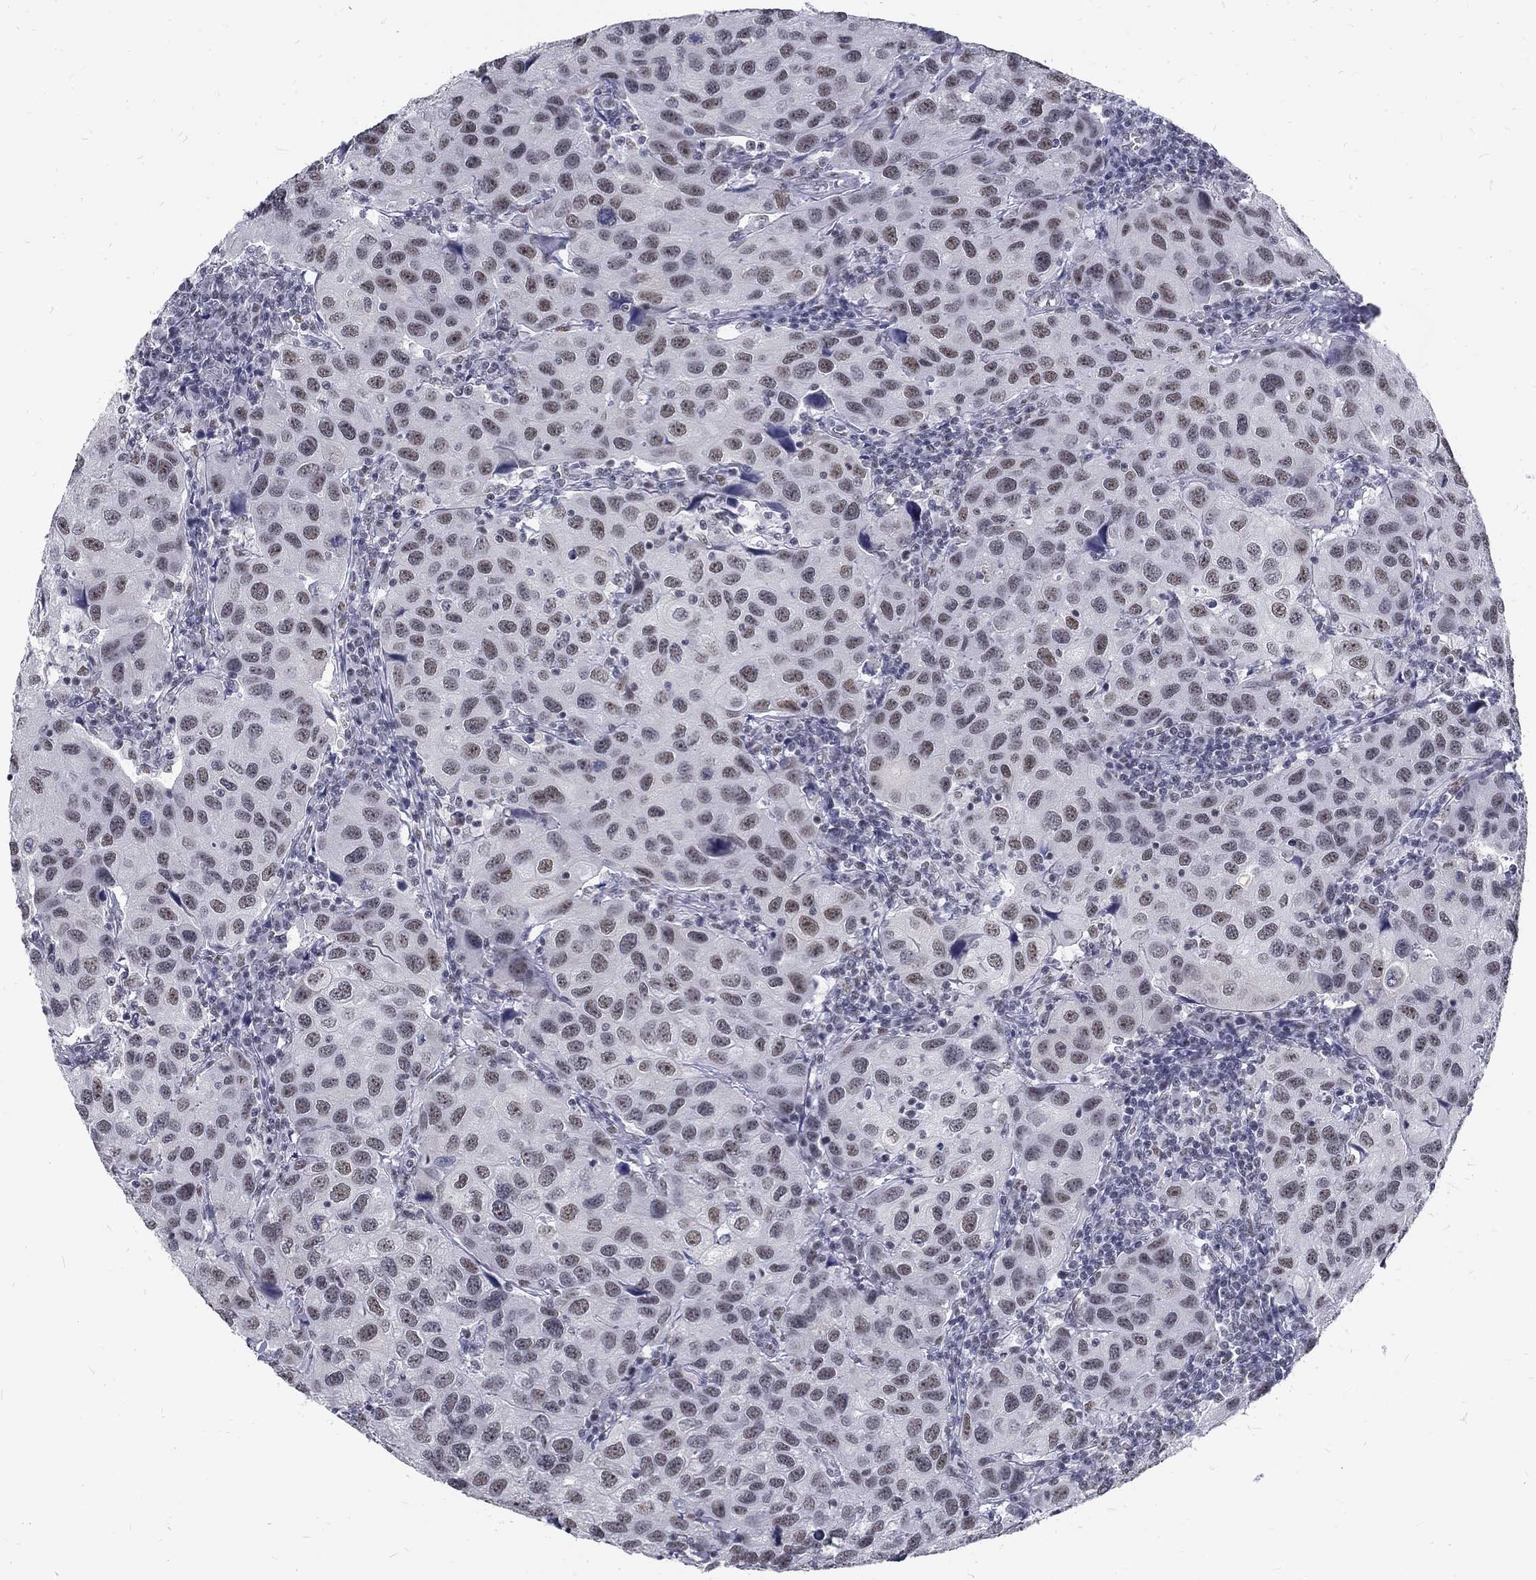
{"staining": {"intensity": "weak", "quantity": "25%-75%", "location": "nuclear"}, "tissue": "urothelial cancer", "cell_type": "Tumor cells", "image_type": "cancer", "snomed": [{"axis": "morphology", "description": "Urothelial carcinoma, High grade"}, {"axis": "topography", "description": "Urinary bladder"}], "caption": "This micrograph displays high-grade urothelial carcinoma stained with immunohistochemistry (IHC) to label a protein in brown. The nuclear of tumor cells show weak positivity for the protein. Nuclei are counter-stained blue.", "gene": "SNORC", "patient": {"sex": "male", "age": 79}}